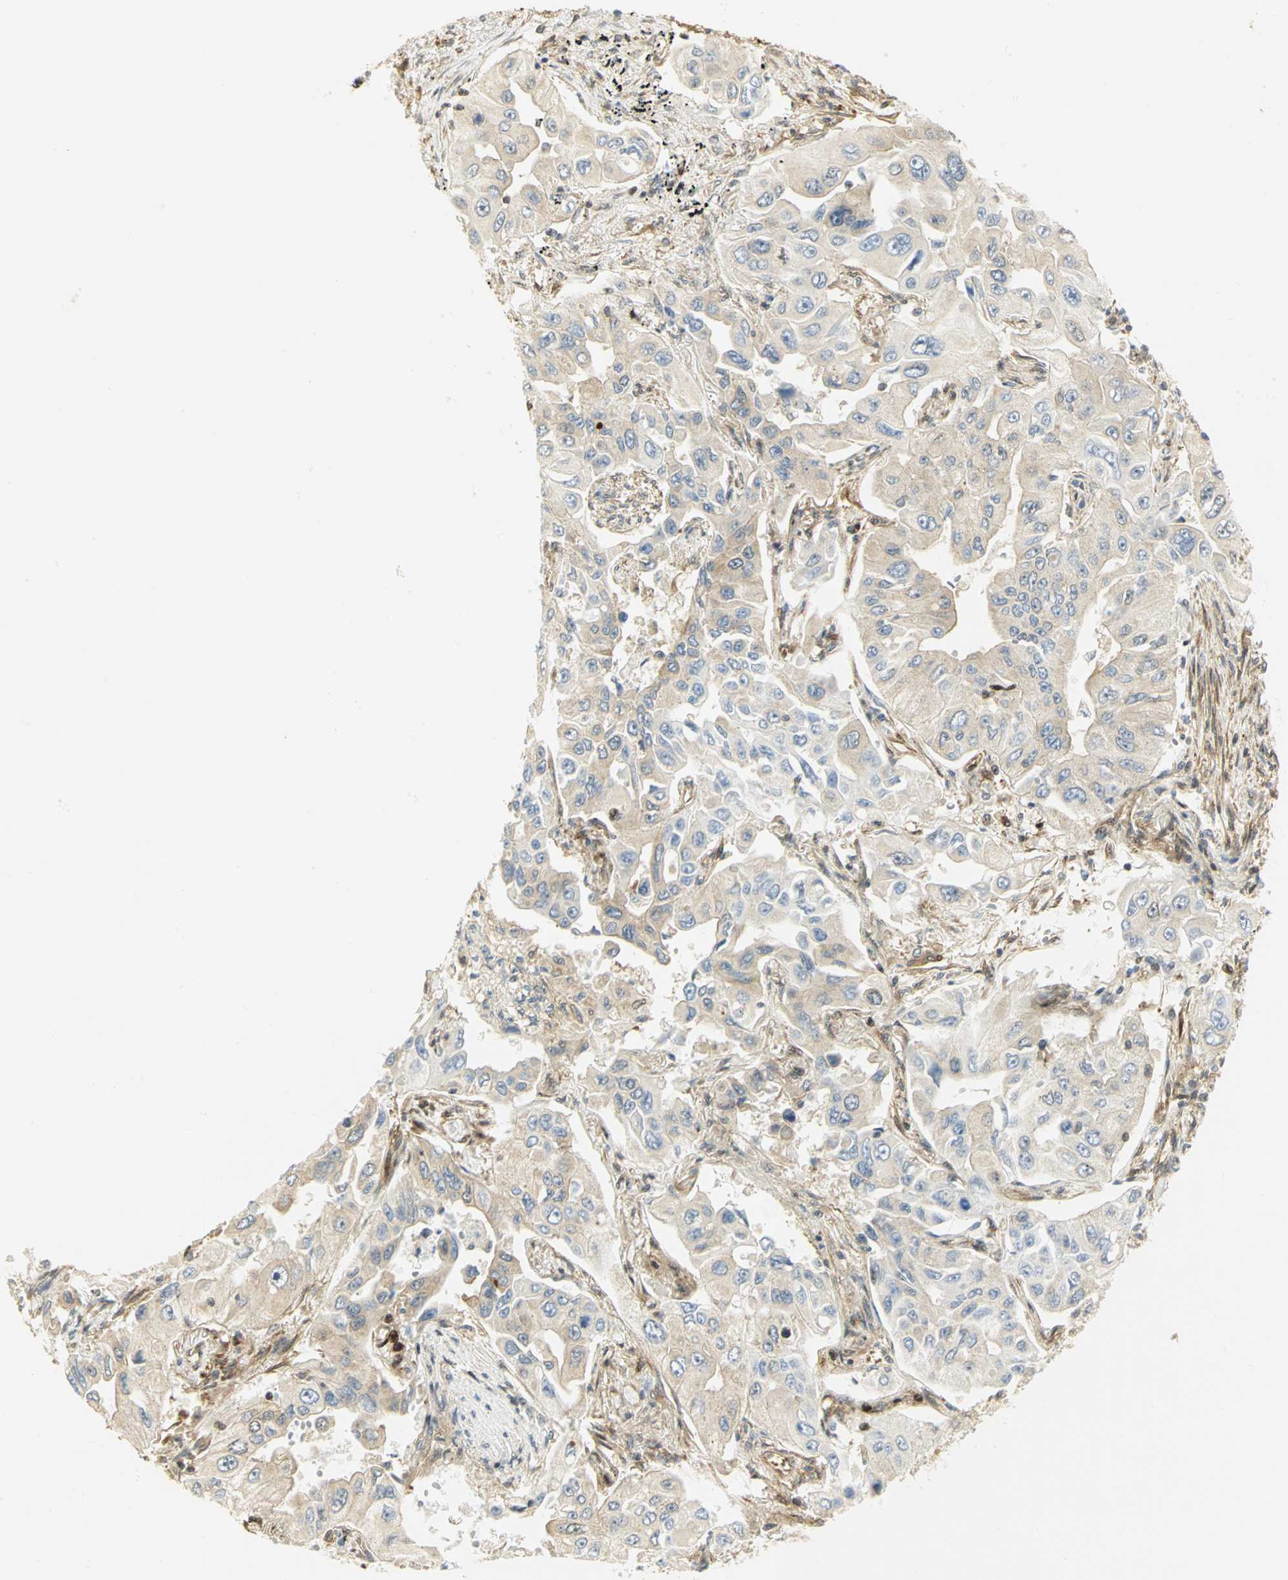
{"staining": {"intensity": "weak", "quantity": ">75%", "location": "cytoplasmic/membranous"}, "tissue": "lung cancer", "cell_type": "Tumor cells", "image_type": "cancer", "snomed": [{"axis": "morphology", "description": "Adenocarcinoma, NOS"}, {"axis": "topography", "description": "Lung"}], "caption": "IHC of adenocarcinoma (lung) demonstrates low levels of weak cytoplasmic/membranous positivity in approximately >75% of tumor cells. The protein of interest is stained brown, and the nuclei are stained in blue (DAB (3,3'-diaminobenzidine) IHC with brightfield microscopy, high magnification).", "gene": "EEA1", "patient": {"sex": "male", "age": 84}}